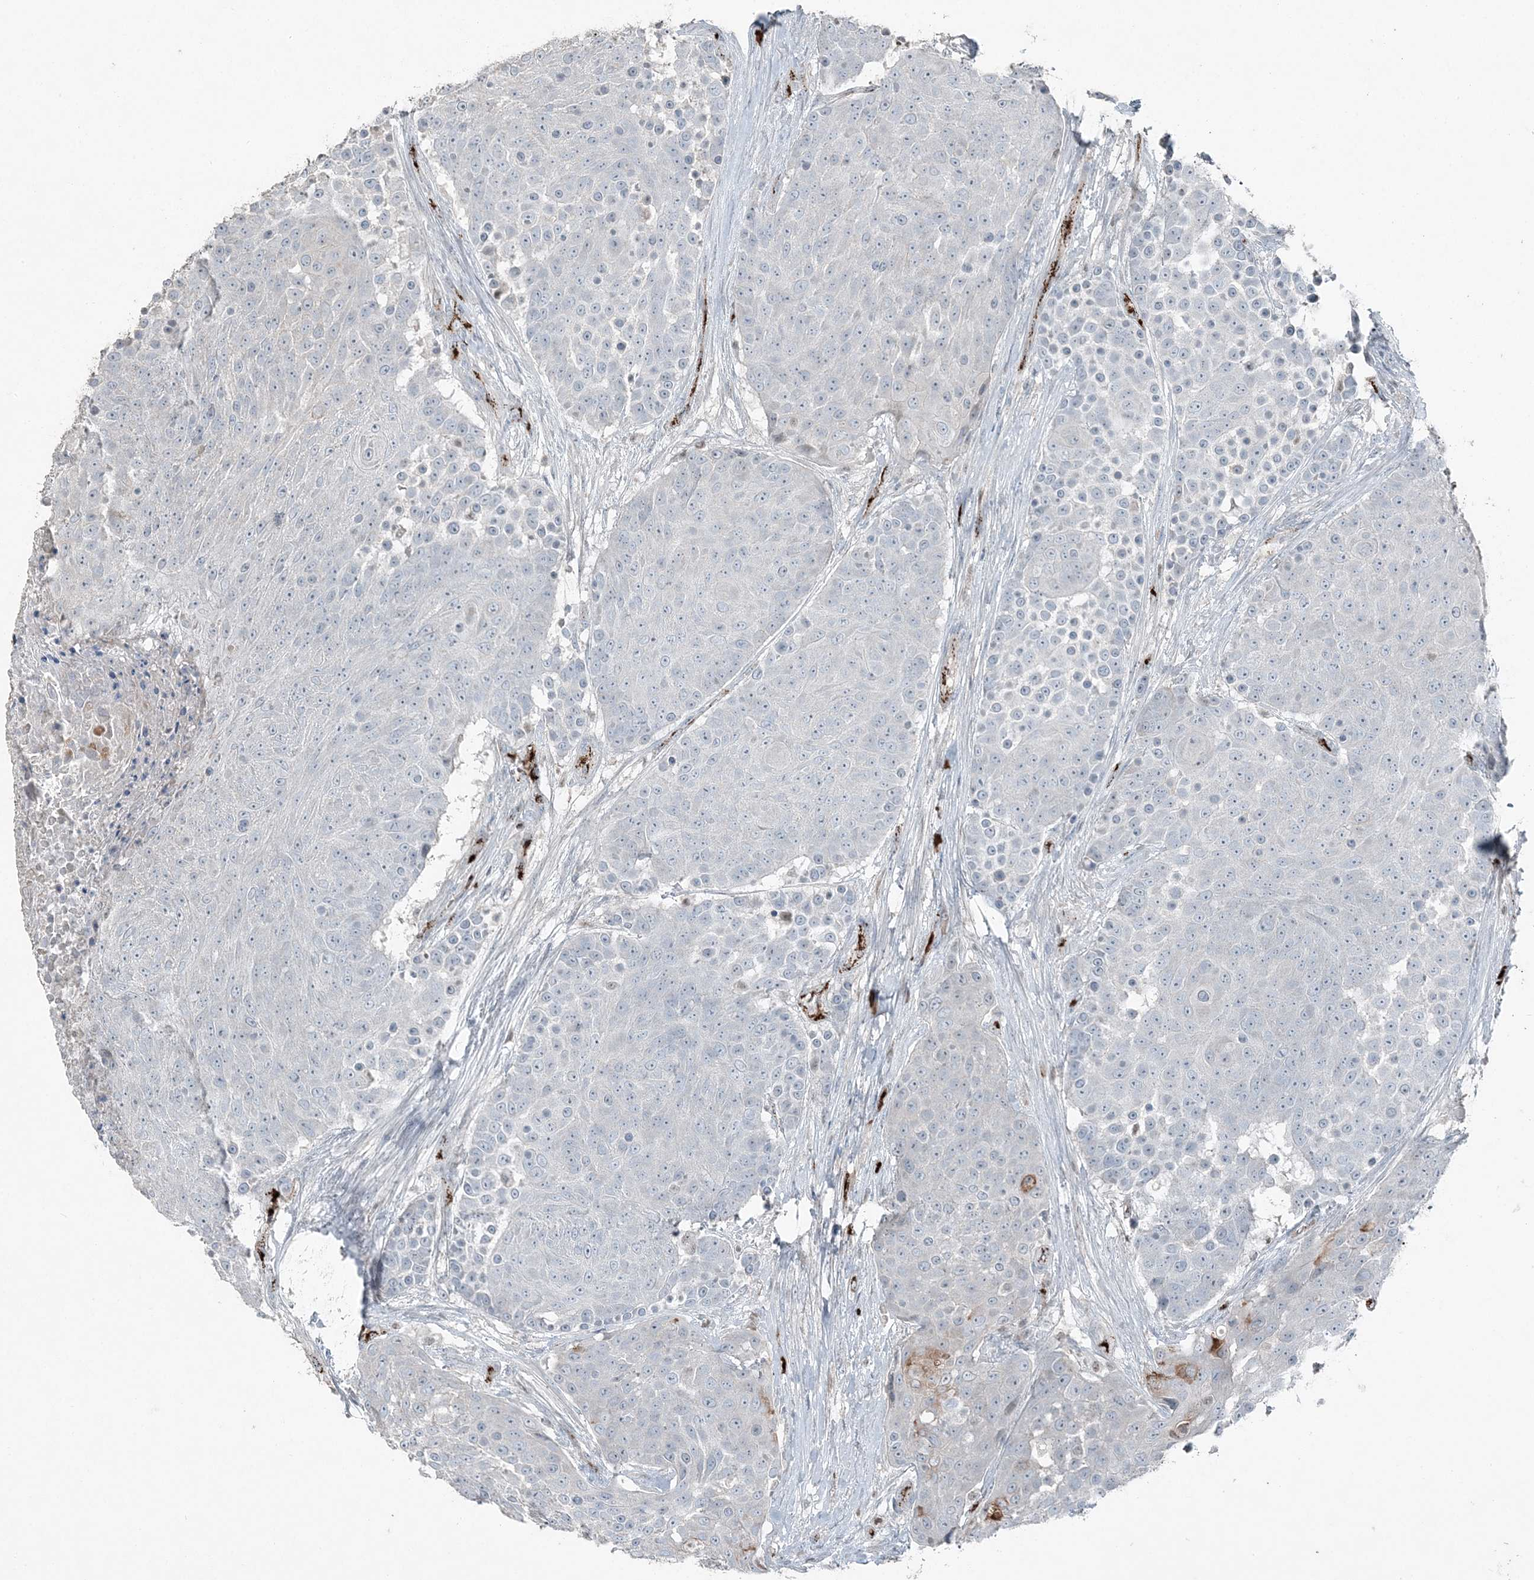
{"staining": {"intensity": "negative", "quantity": "none", "location": "none"}, "tissue": "urothelial cancer", "cell_type": "Tumor cells", "image_type": "cancer", "snomed": [{"axis": "morphology", "description": "Urothelial carcinoma, High grade"}, {"axis": "topography", "description": "Urinary bladder"}], "caption": "Immunohistochemical staining of urothelial carcinoma (high-grade) shows no significant expression in tumor cells.", "gene": "ELOVL7", "patient": {"sex": "female", "age": 63}}